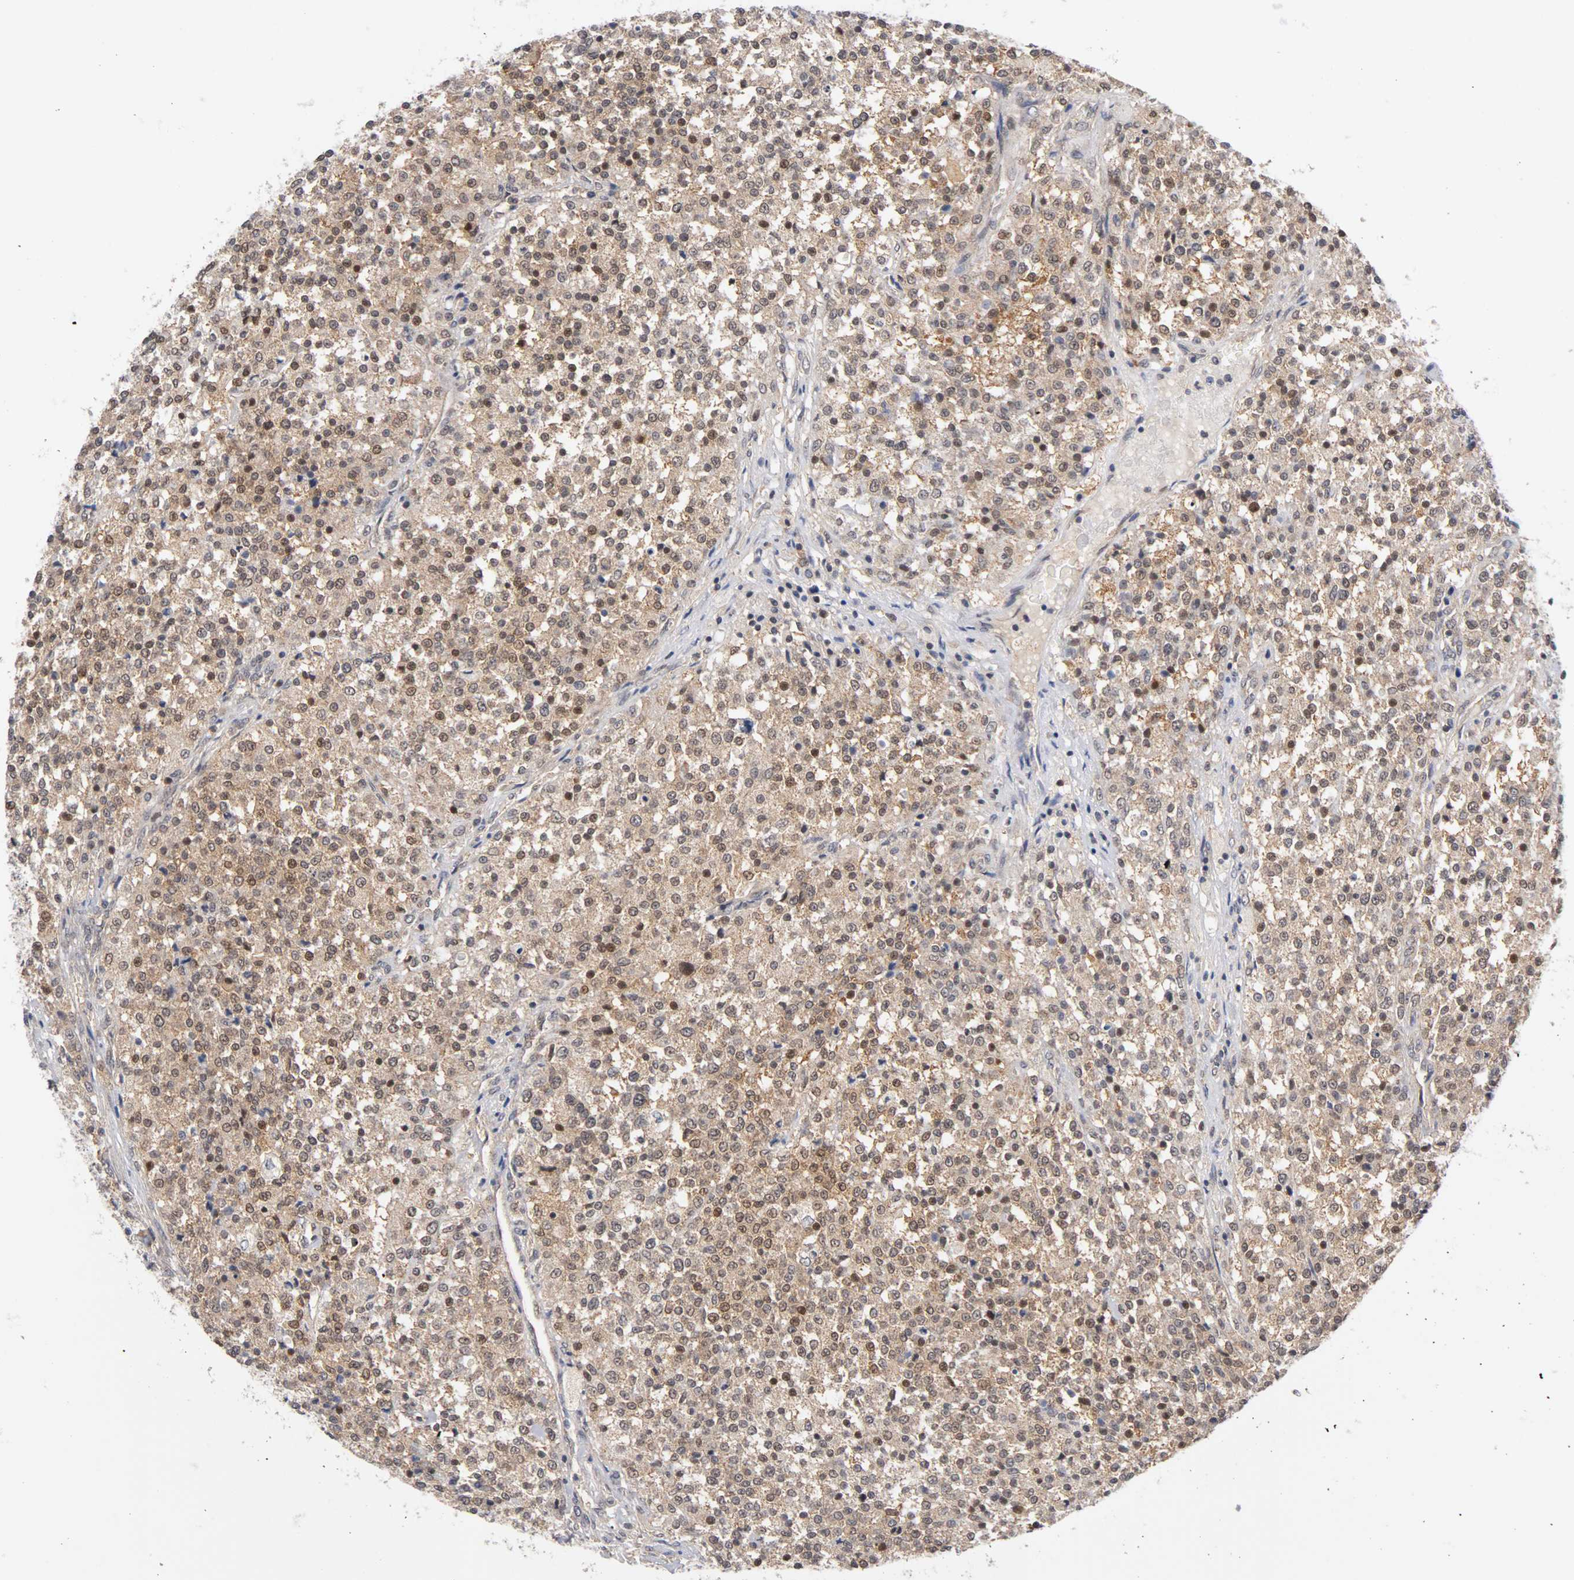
{"staining": {"intensity": "moderate", "quantity": ">75%", "location": "cytoplasmic/membranous,nuclear"}, "tissue": "testis cancer", "cell_type": "Tumor cells", "image_type": "cancer", "snomed": [{"axis": "morphology", "description": "Seminoma, NOS"}, {"axis": "topography", "description": "Testis"}], "caption": "Human testis cancer (seminoma) stained with a brown dye exhibits moderate cytoplasmic/membranous and nuclear positive expression in approximately >75% of tumor cells.", "gene": "UBE2M", "patient": {"sex": "male", "age": 59}}